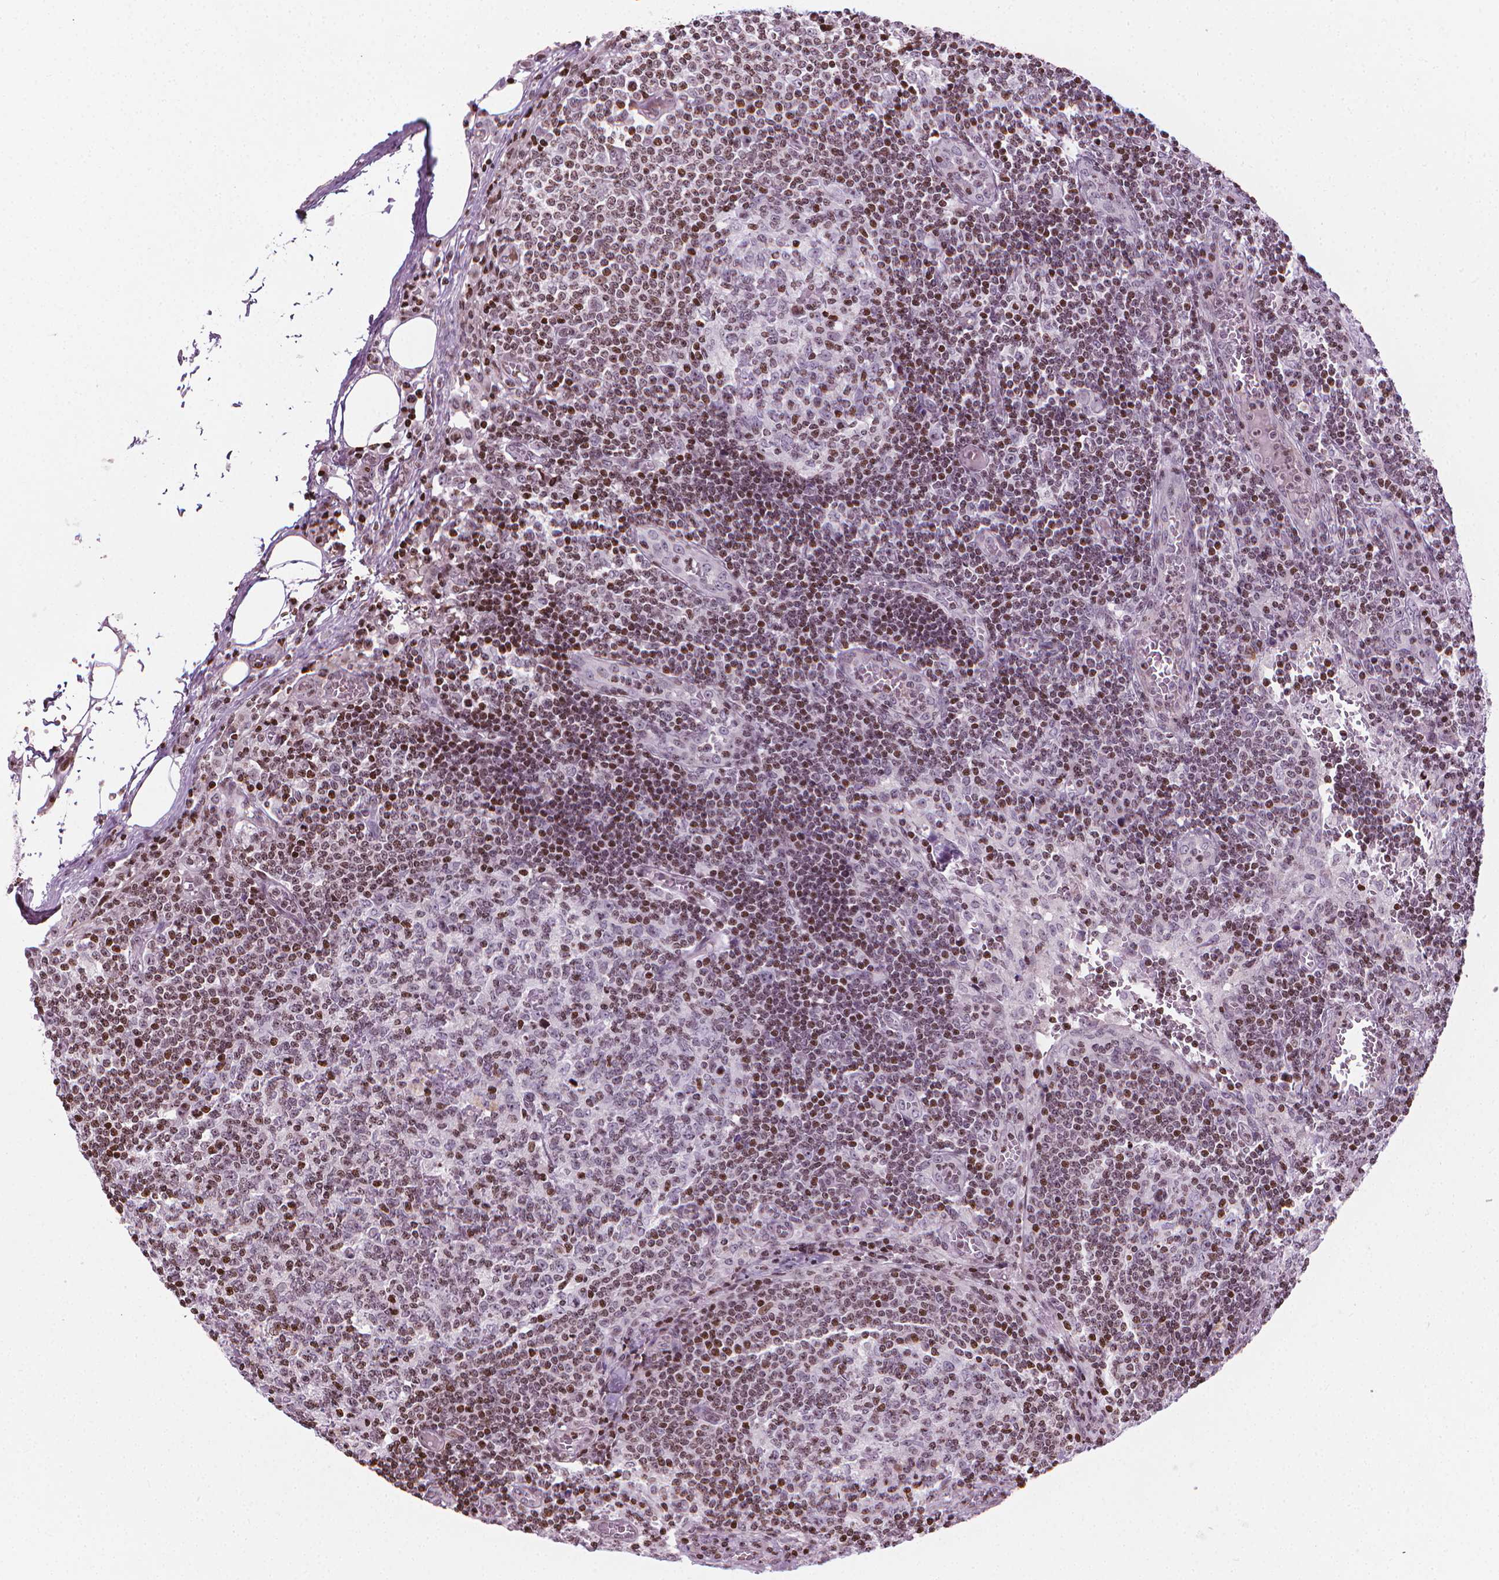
{"staining": {"intensity": "moderate", "quantity": "<25%", "location": "nuclear"}, "tissue": "lymph node", "cell_type": "Germinal center cells", "image_type": "normal", "snomed": [{"axis": "morphology", "description": "Normal tissue, NOS"}, {"axis": "topography", "description": "Lymph node"}], "caption": "Immunohistochemistry image of benign lymph node: human lymph node stained using immunohistochemistry reveals low levels of moderate protein expression localized specifically in the nuclear of germinal center cells, appearing as a nuclear brown color.", "gene": "PIP4K2A", "patient": {"sex": "male", "age": 62}}